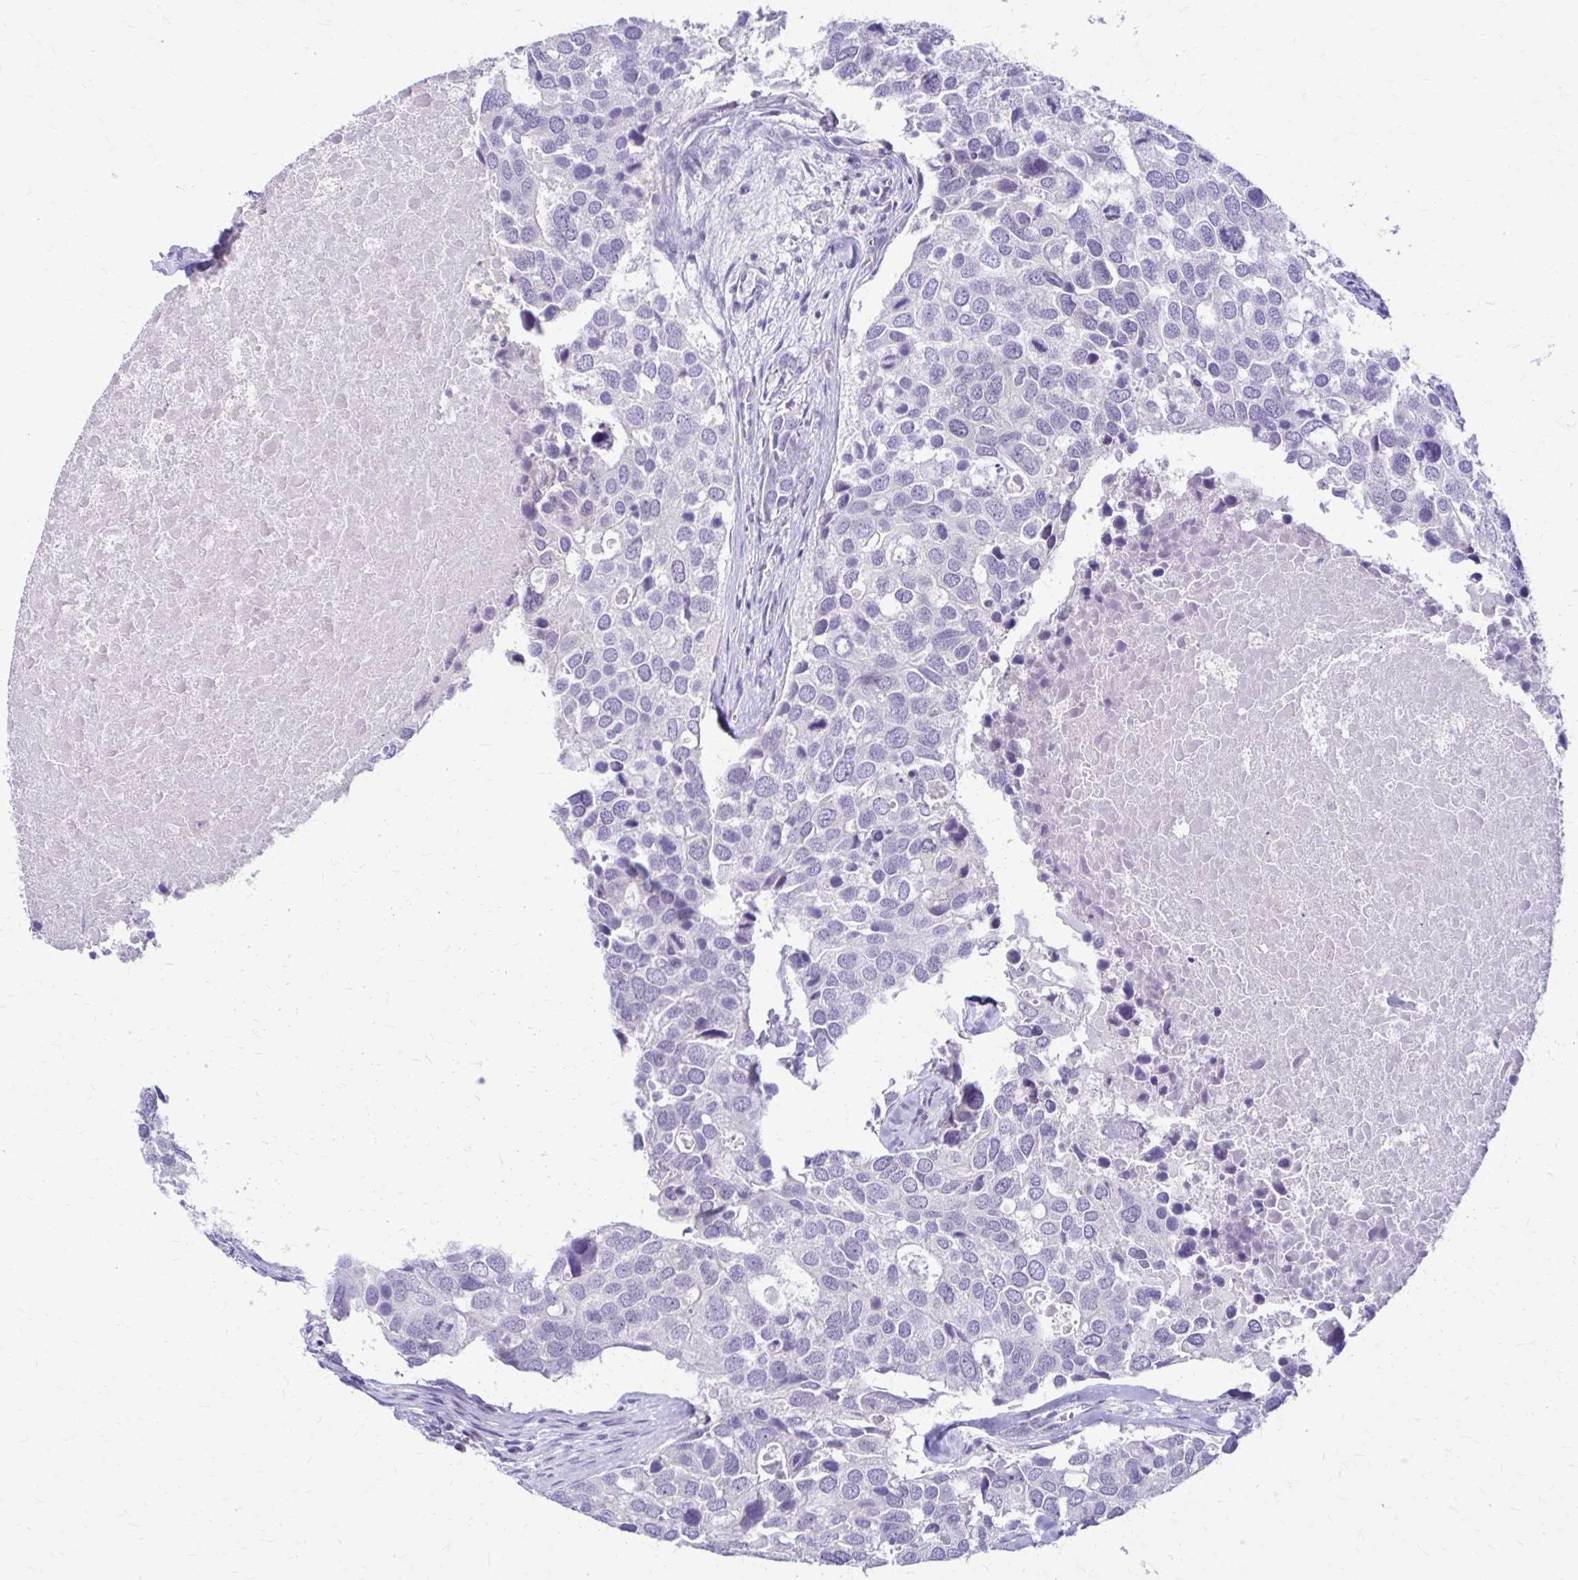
{"staining": {"intensity": "negative", "quantity": "none", "location": "none"}, "tissue": "breast cancer", "cell_type": "Tumor cells", "image_type": "cancer", "snomed": [{"axis": "morphology", "description": "Duct carcinoma"}, {"axis": "topography", "description": "Breast"}], "caption": "The photomicrograph demonstrates no staining of tumor cells in invasive ductal carcinoma (breast).", "gene": "PIK3AP1", "patient": {"sex": "female", "age": 83}}